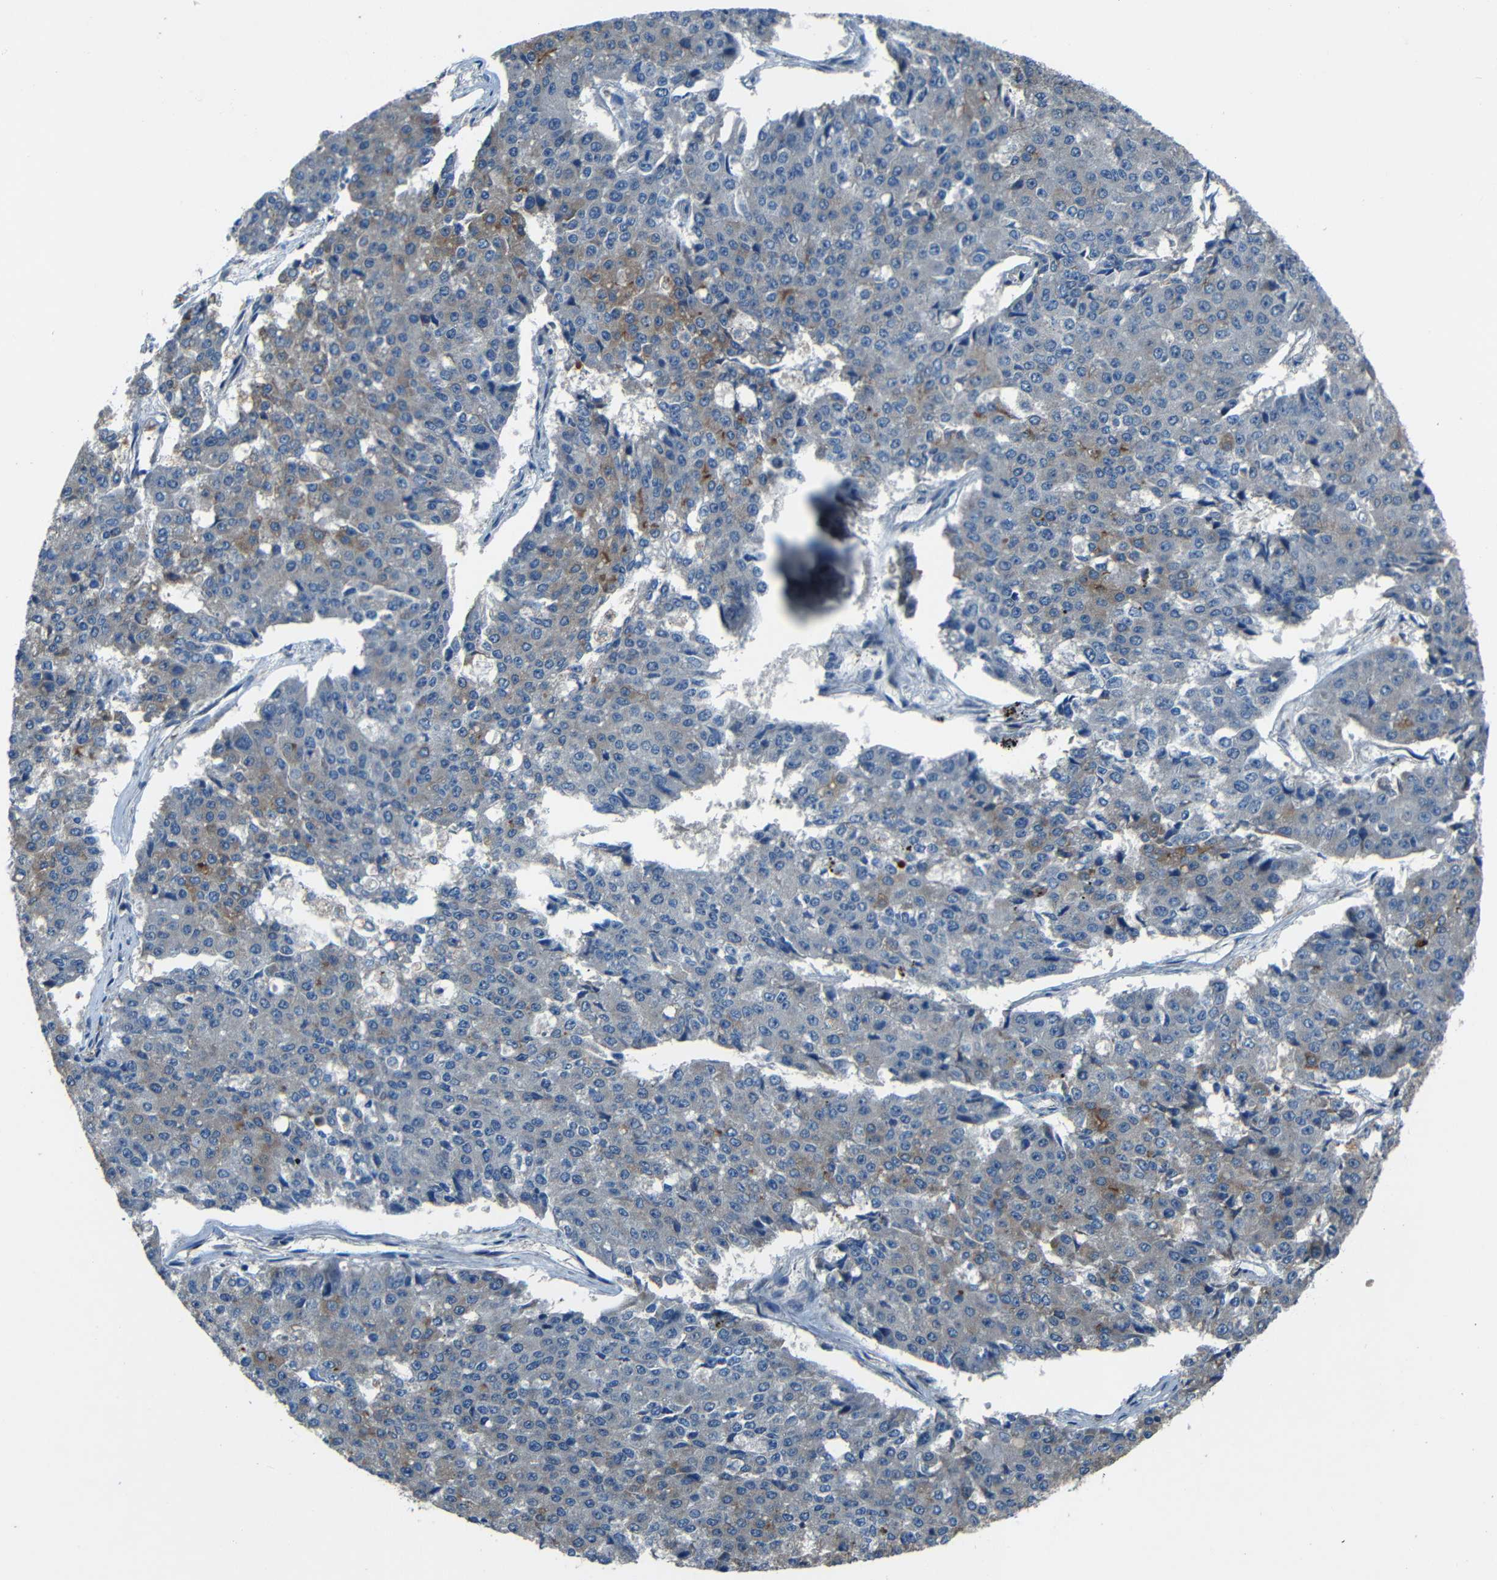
{"staining": {"intensity": "weak", "quantity": "<25%", "location": "cytoplasmic/membranous"}, "tissue": "pancreatic cancer", "cell_type": "Tumor cells", "image_type": "cancer", "snomed": [{"axis": "morphology", "description": "Adenocarcinoma, NOS"}, {"axis": "topography", "description": "Pancreas"}], "caption": "Immunohistochemistry (IHC) of pancreatic cancer (adenocarcinoma) displays no staining in tumor cells.", "gene": "SLA", "patient": {"sex": "male", "age": 50}}